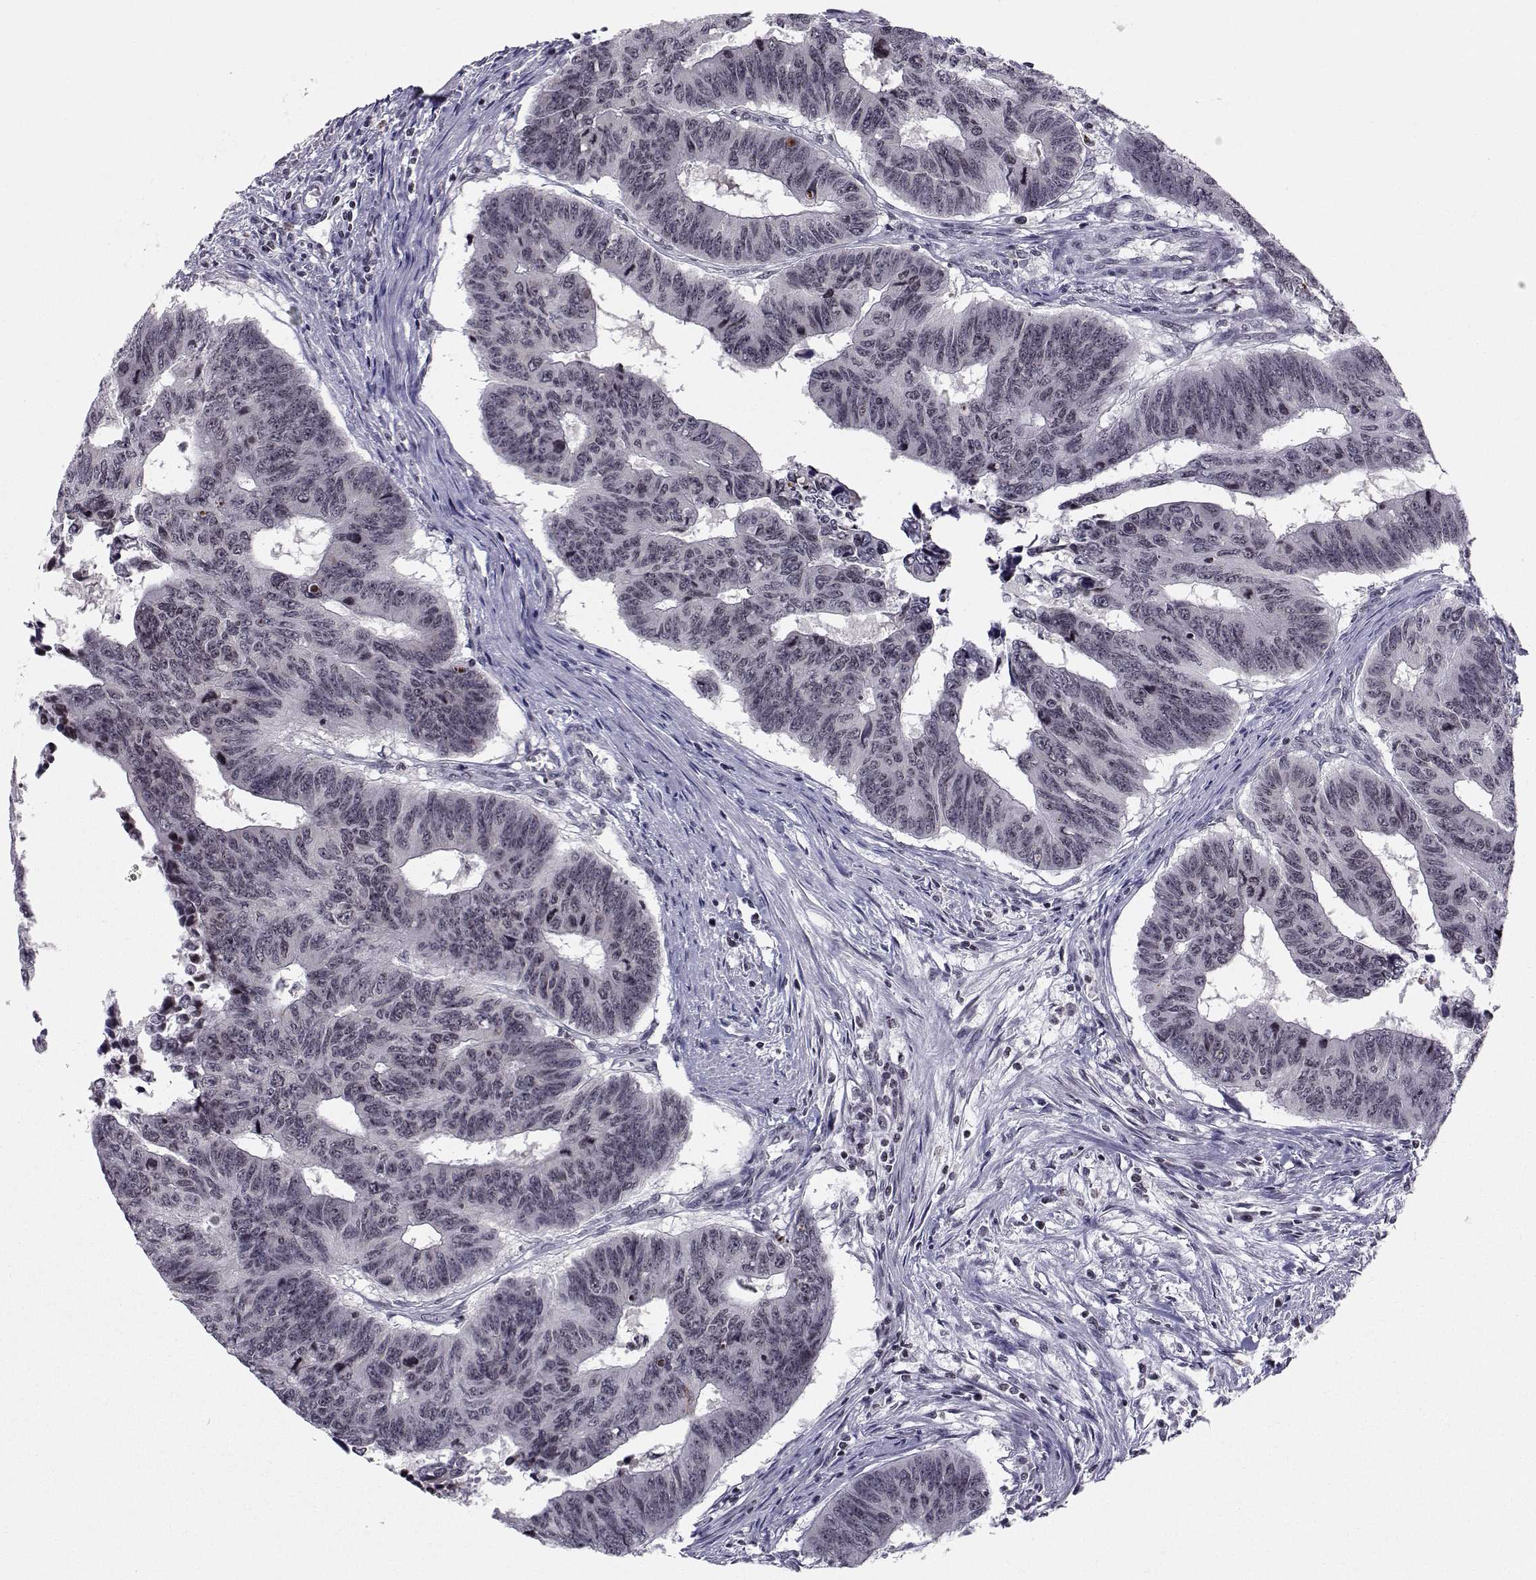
{"staining": {"intensity": "negative", "quantity": "none", "location": "none"}, "tissue": "colorectal cancer", "cell_type": "Tumor cells", "image_type": "cancer", "snomed": [{"axis": "morphology", "description": "Adenocarcinoma, NOS"}, {"axis": "topography", "description": "Rectum"}], "caption": "IHC micrograph of neoplastic tissue: human colorectal cancer stained with DAB exhibits no significant protein staining in tumor cells.", "gene": "MARCHF4", "patient": {"sex": "female", "age": 85}}